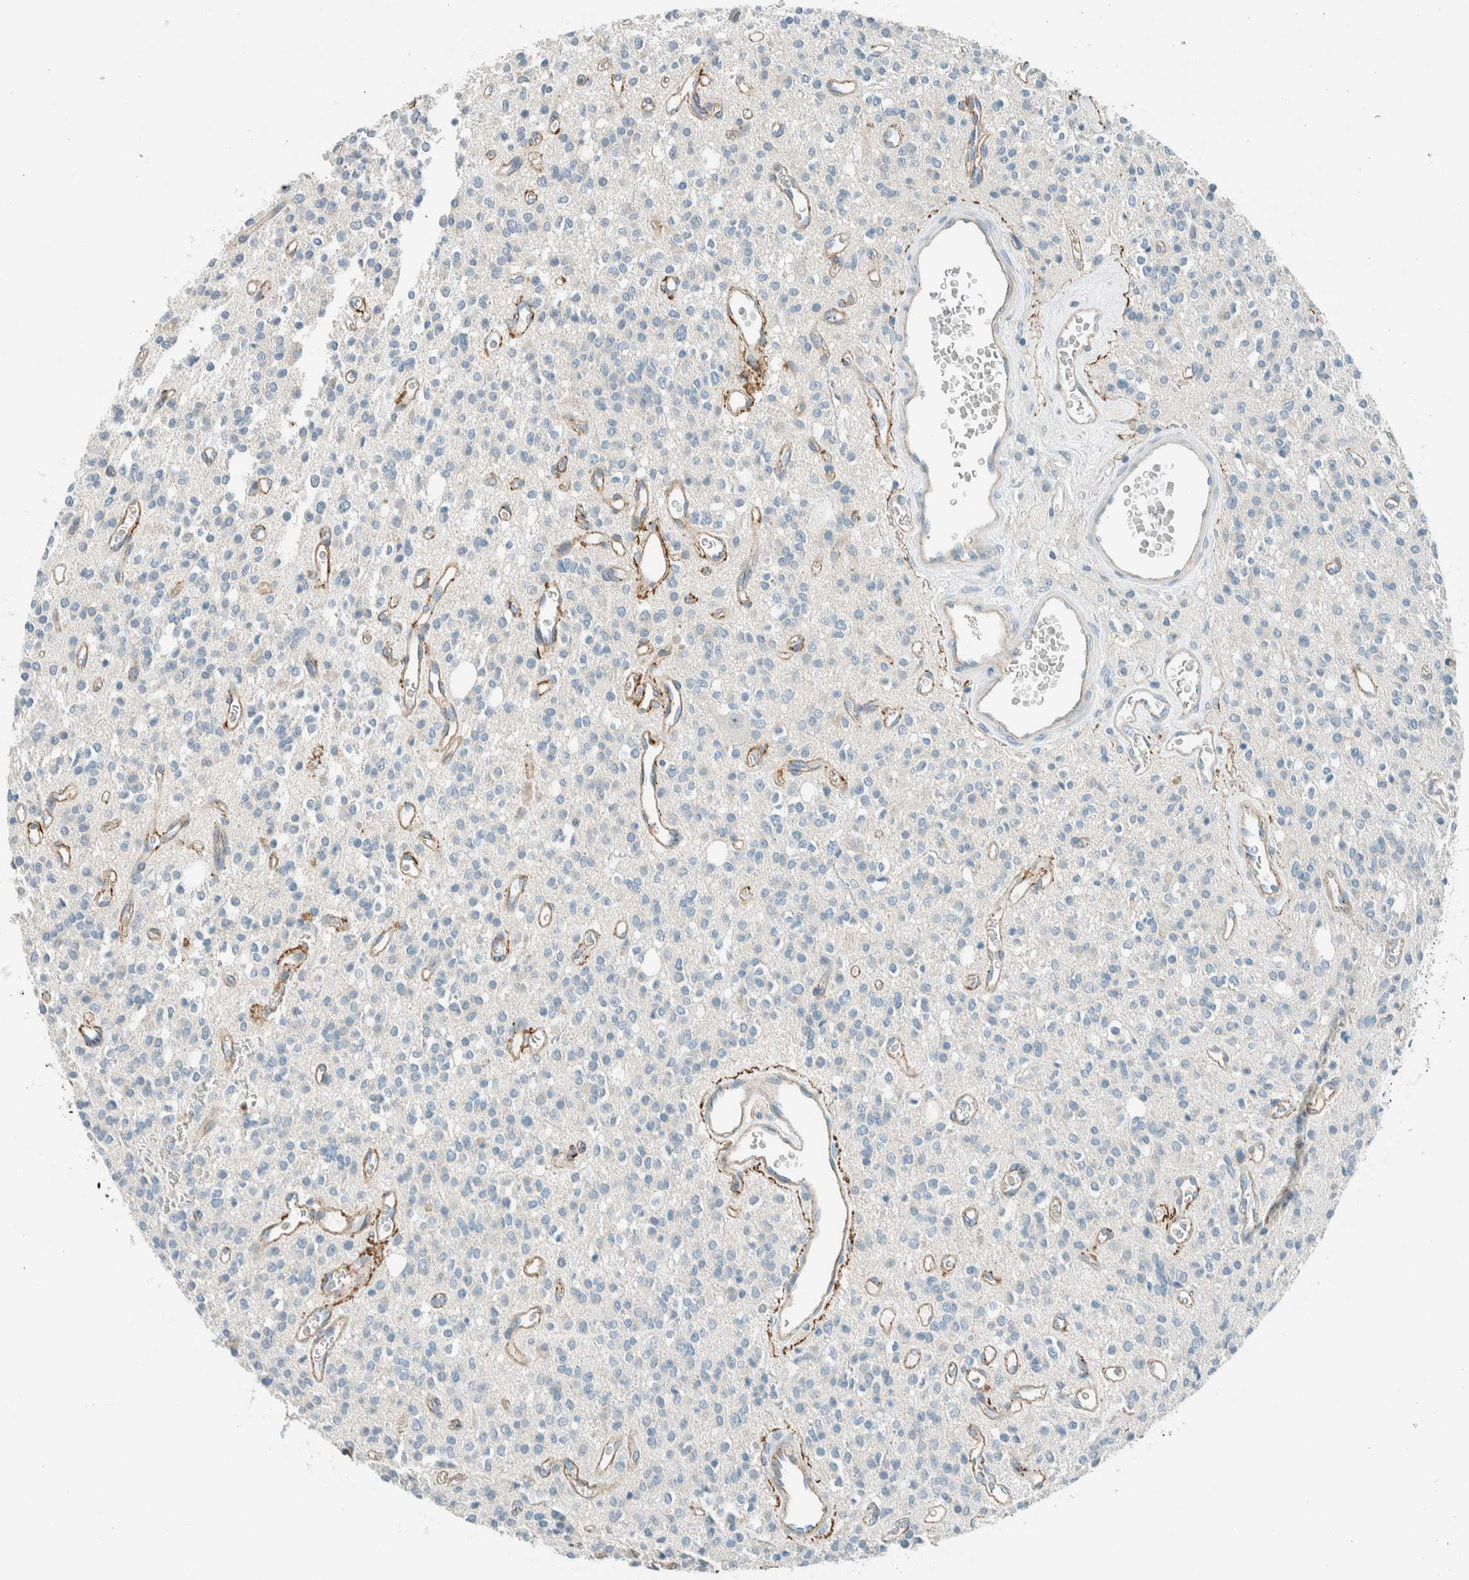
{"staining": {"intensity": "negative", "quantity": "none", "location": "none"}, "tissue": "glioma", "cell_type": "Tumor cells", "image_type": "cancer", "snomed": [{"axis": "morphology", "description": "Glioma, malignant, High grade"}, {"axis": "topography", "description": "Brain"}], "caption": "A micrograph of human glioma is negative for staining in tumor cells.", "gene": "SLFN12", "patient": {"sex": "male", "age": 34}}